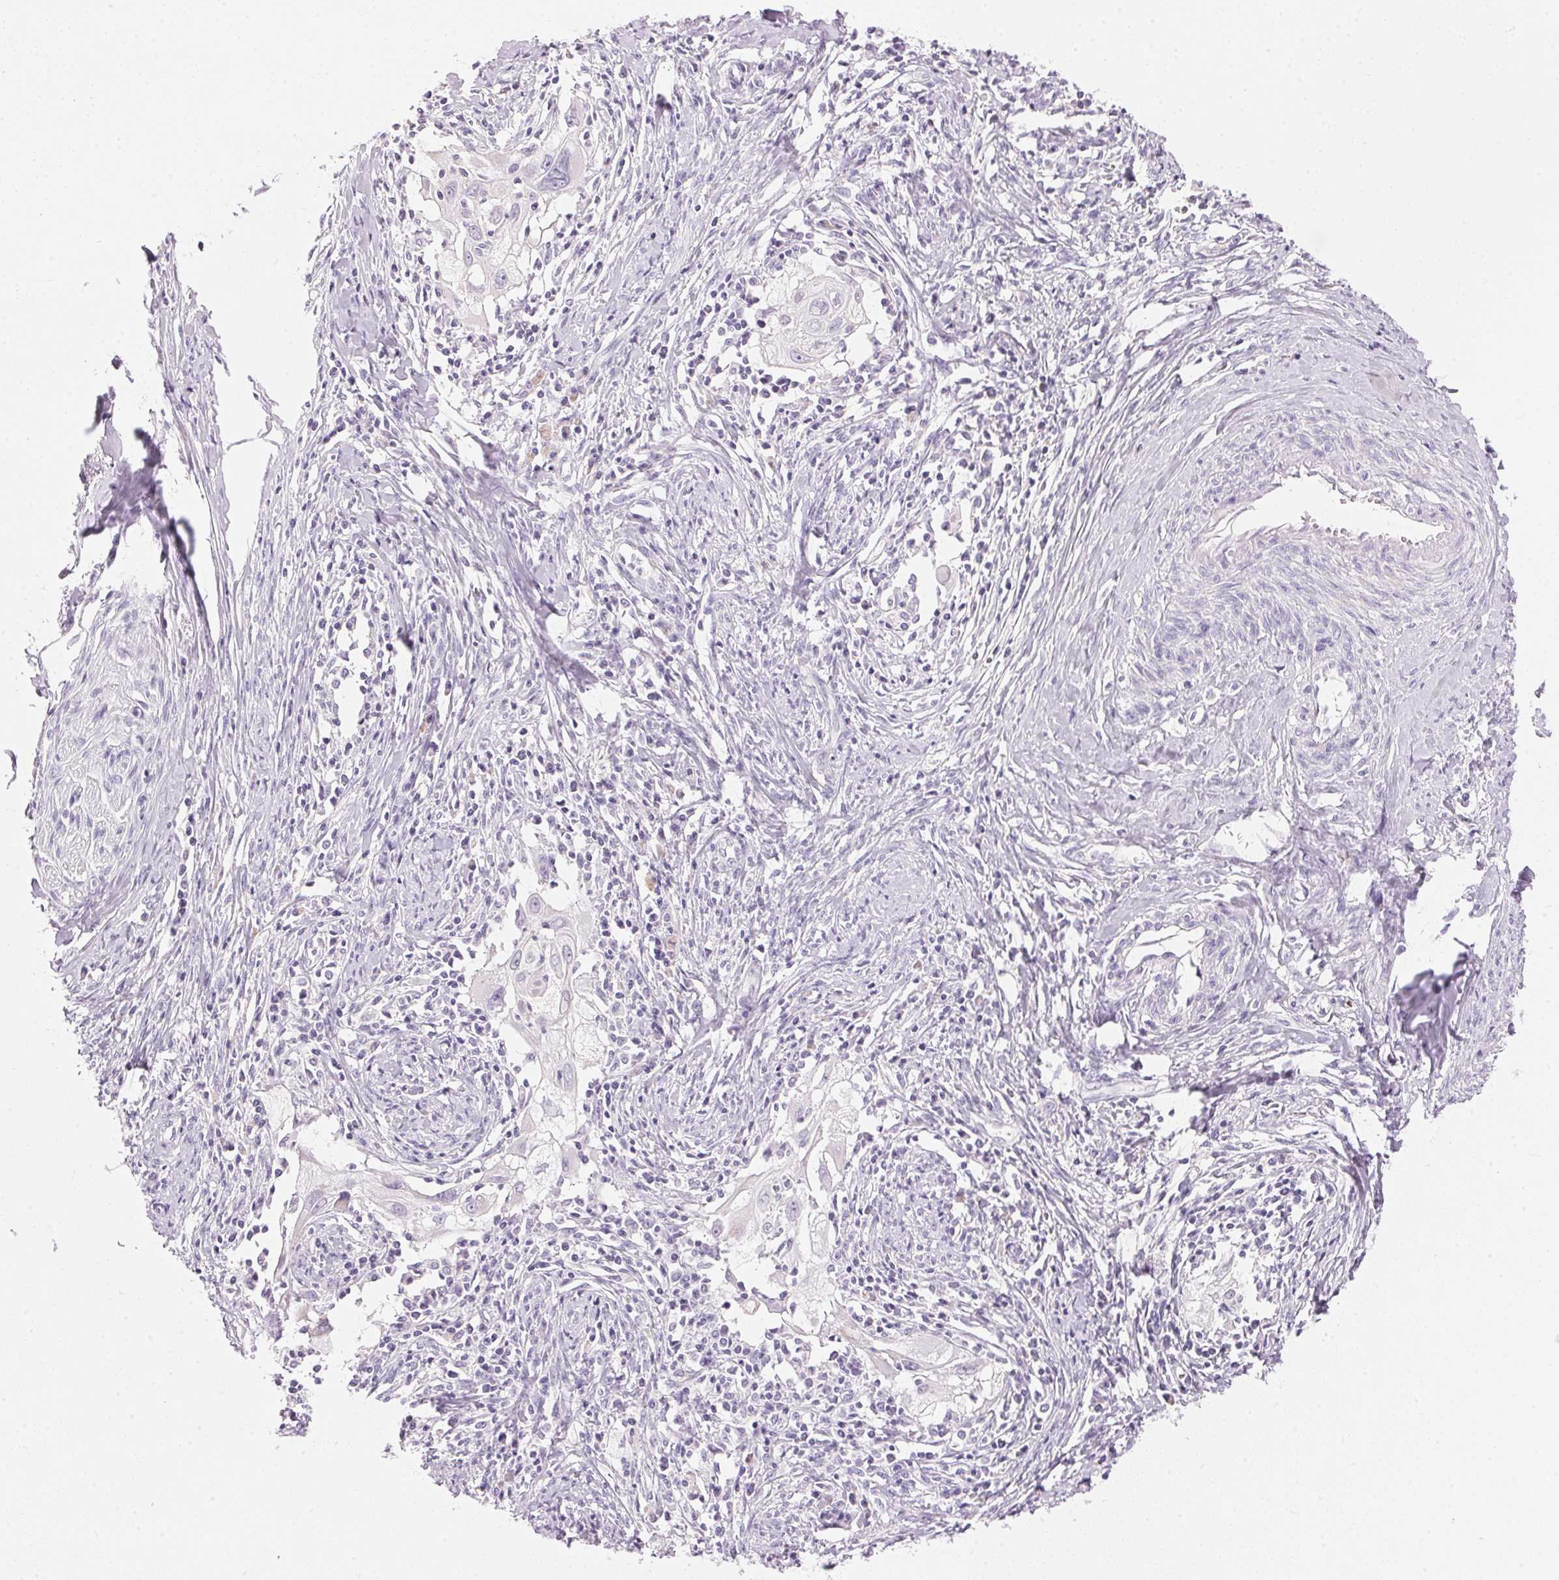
{"staining": {"intensity": "negative", "quantity": "none", "location": "none"}, "tissue": "cervical cancer", "cell_type": "Tumor cells", "image_type": "cancer", "snomed": [{"axis": "morphology", "description": "Squamous cell carcinoma, NOS"}, {"axis": "topography", "description": "Cervix"}], "caption": "An immunohistochemistry micrograph of cervical cancer is shown. There is no staining in tumor cells of cervical cancer. Nuclei are stained in blue.", "gene": "CYP11B1", "patient": {"sex": "female", "age": 30}}